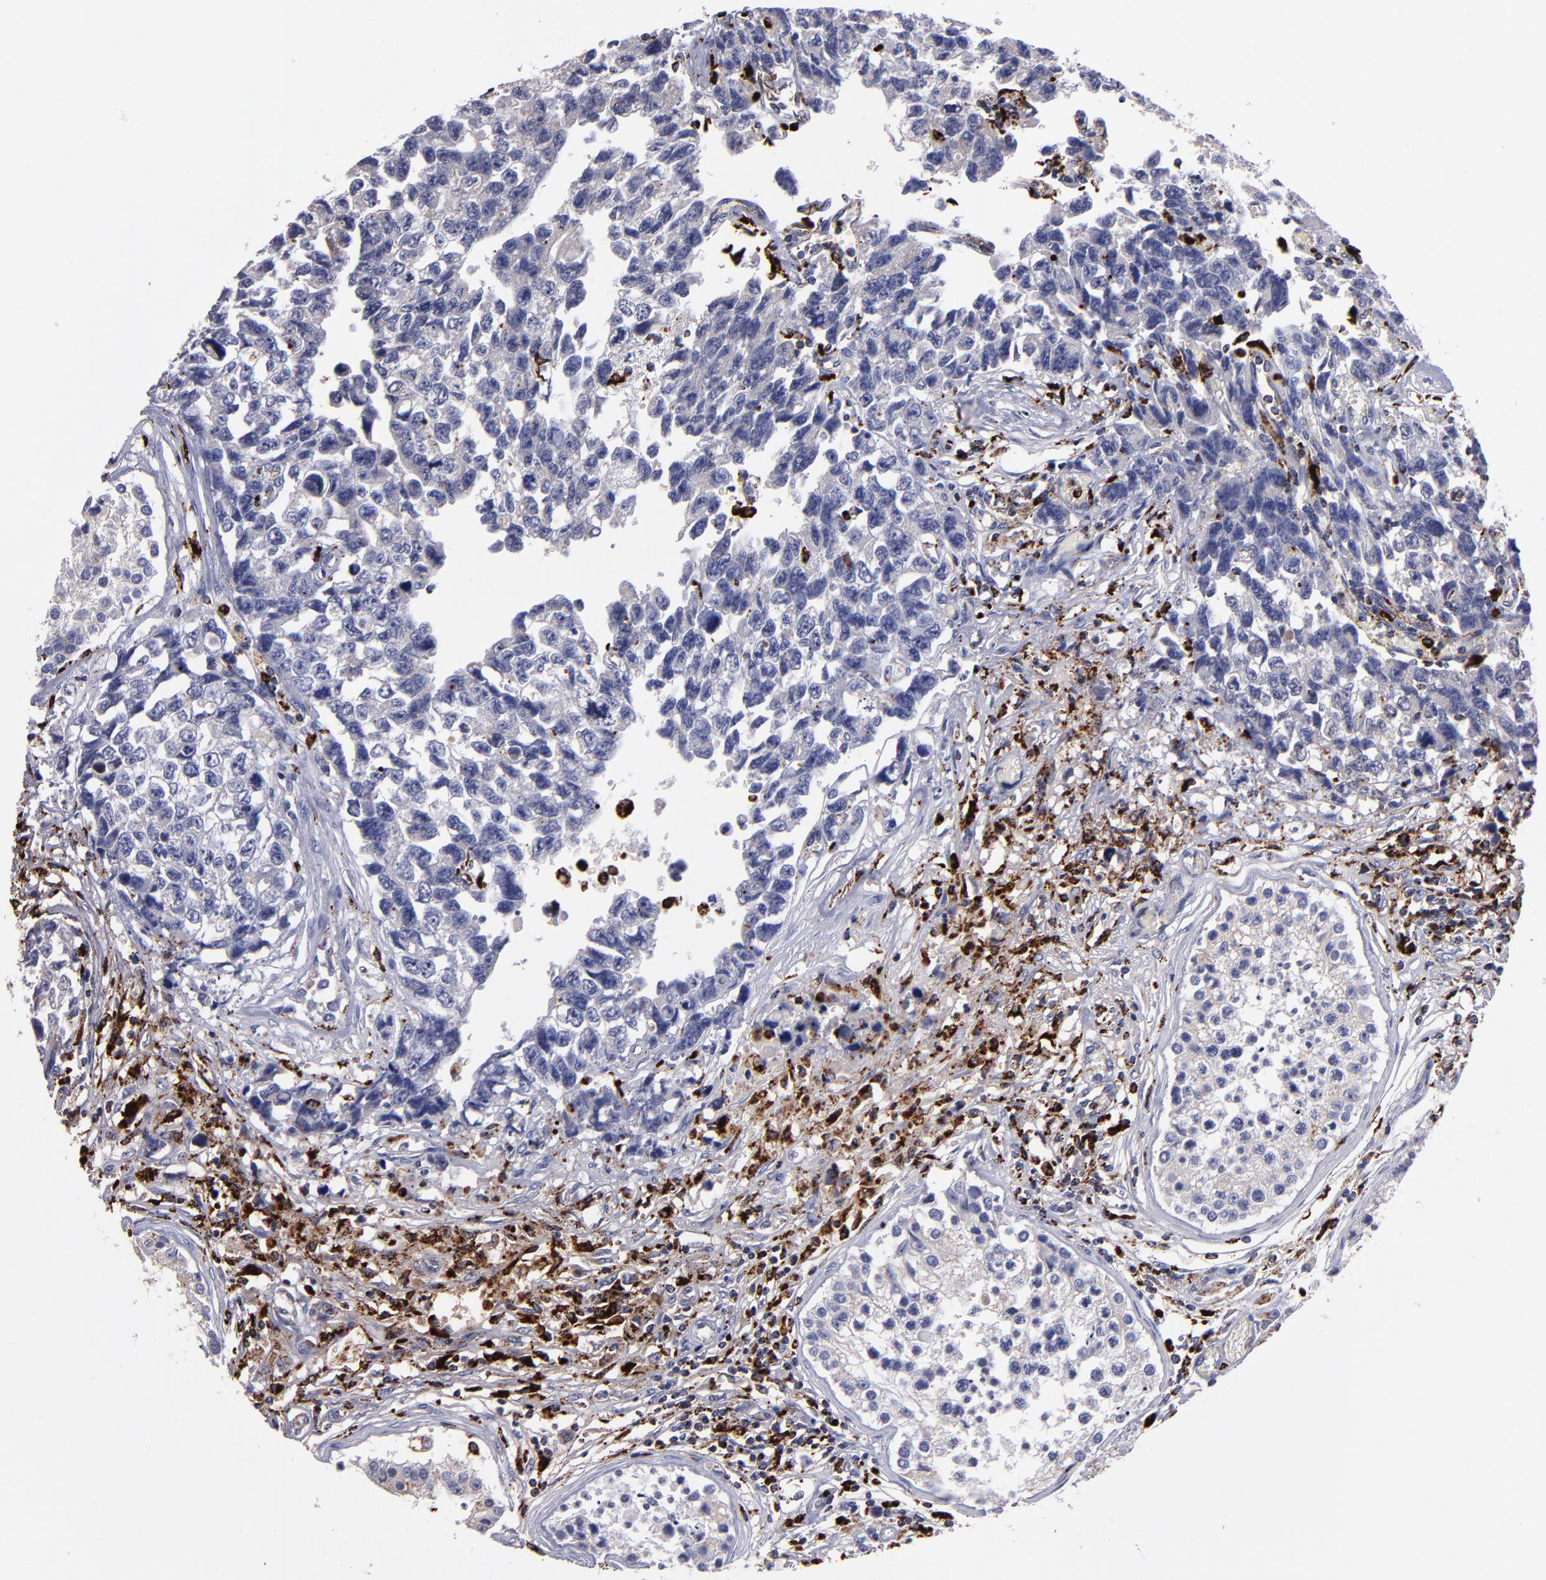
{"staining": {"intensity": "negative", "quantity": "none", "location": "none"}, "tissue": "testis cancer", "cell_type": "Tumor cells", "image_type": "cancer", "snomed": [{"axis": "morphology", "description": "Carcinoma, Embryonal, NOS"}, {"axis": "topography", "description": "Testis"}], "caption": "This is an immunohistochemistry (IHC) micrograph of human embryonal carcinoma (testis). There is no expression in tumor cells.", "gene": "CTSS", "patient": {"sex": "male", "age": 31}}